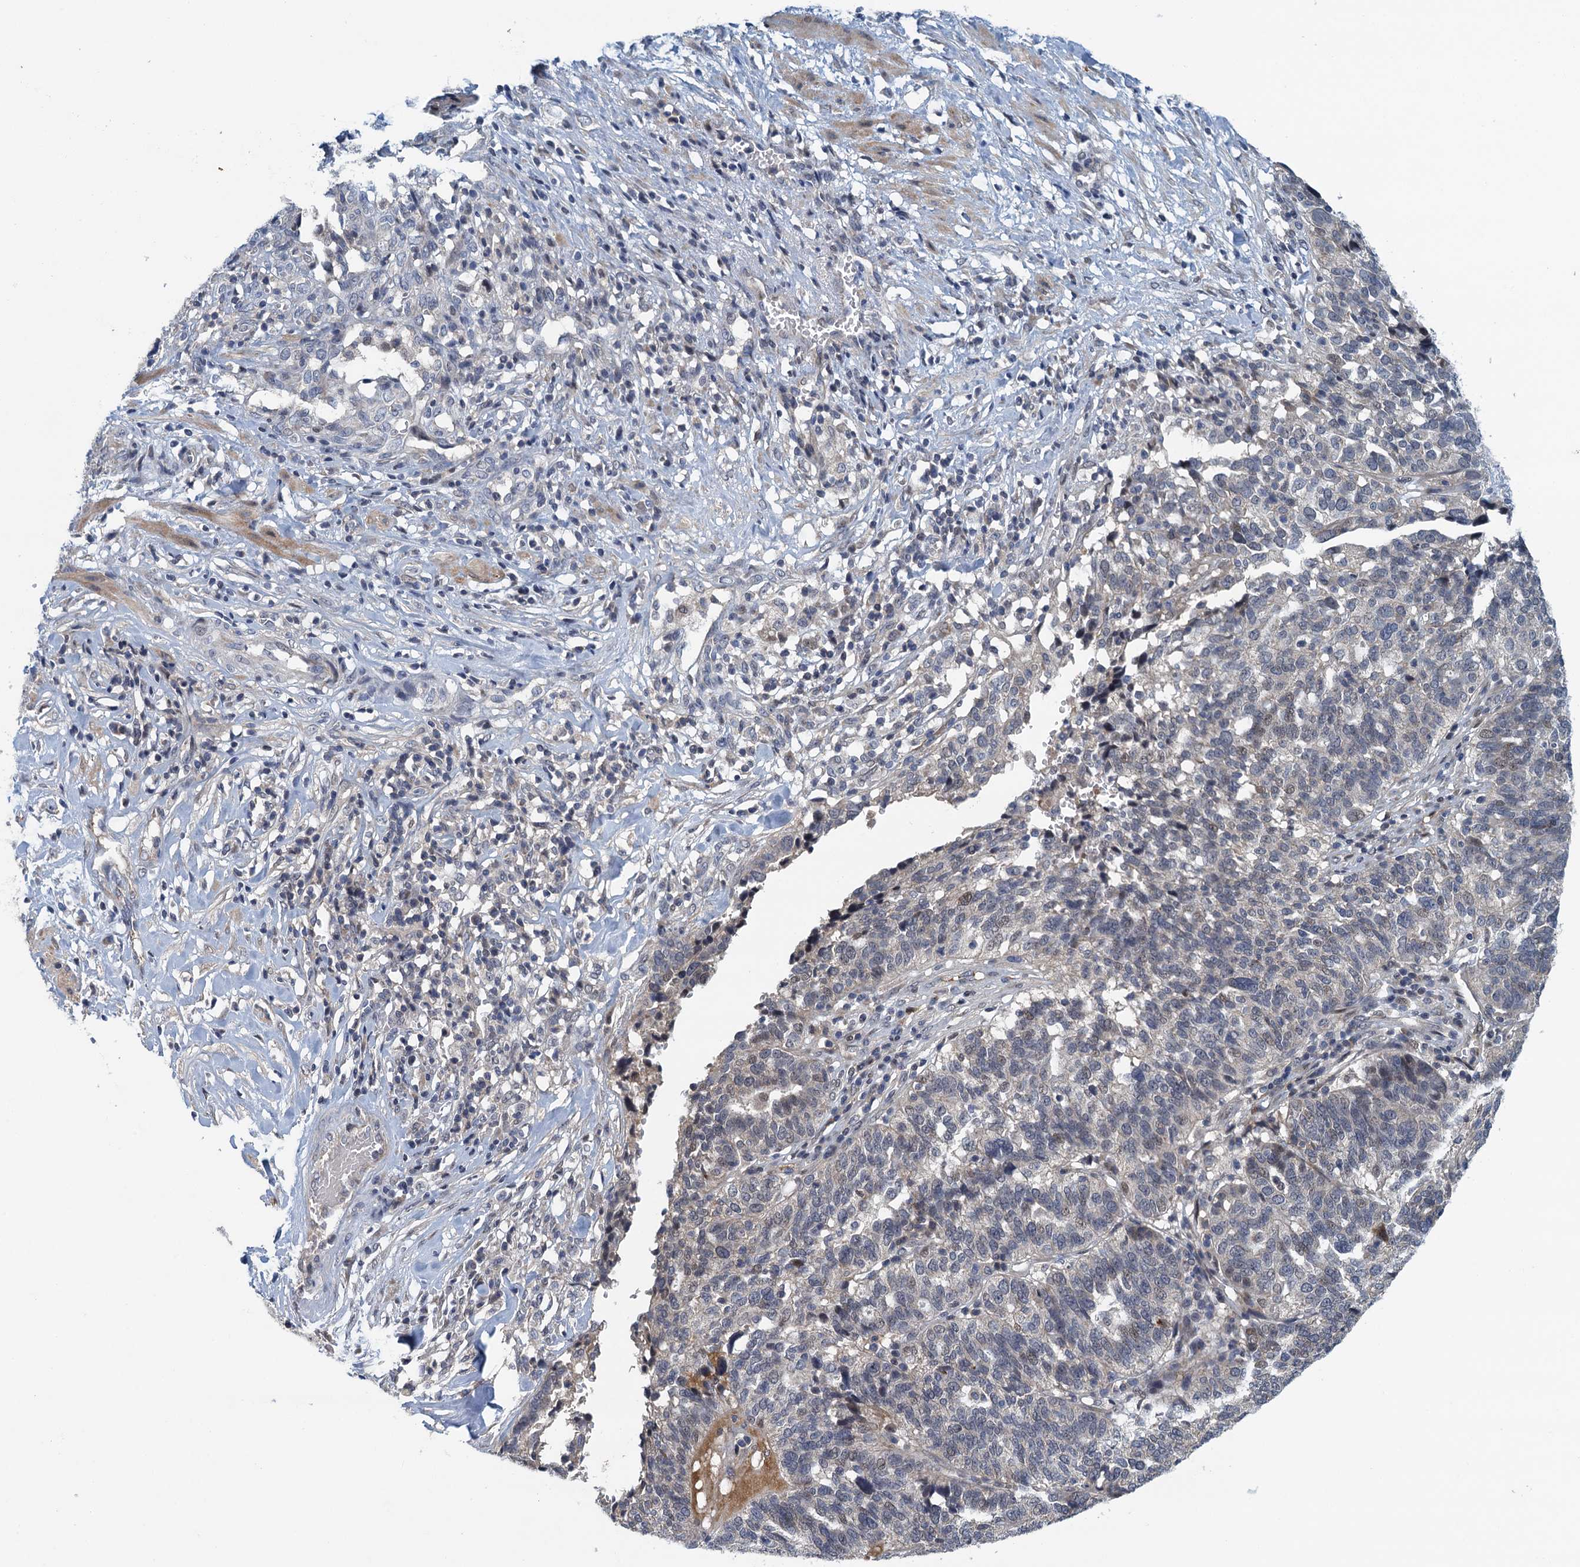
{"staining": {"intensity": "negative", "quantity": "none", "location": "none"}, "tissue": "ovarian cancer", "cell_type": "Tumor cells", "image_type": "cancer", "snomed": [{"axis": "morphology", "description": "Cystadenocarcinoma, serous, NOS"}, {"axis": "topography", "description": "Ovary"}], "caption": "There is no significant expression in tumor cells of ovarian serous cystadenocarcinoma. The staining is performed using DAB brown chromogen with nuclei counter-stained in using hematoxylin.", "gene": "MDM1", "patient": {"sex": "female", "age": 59}}